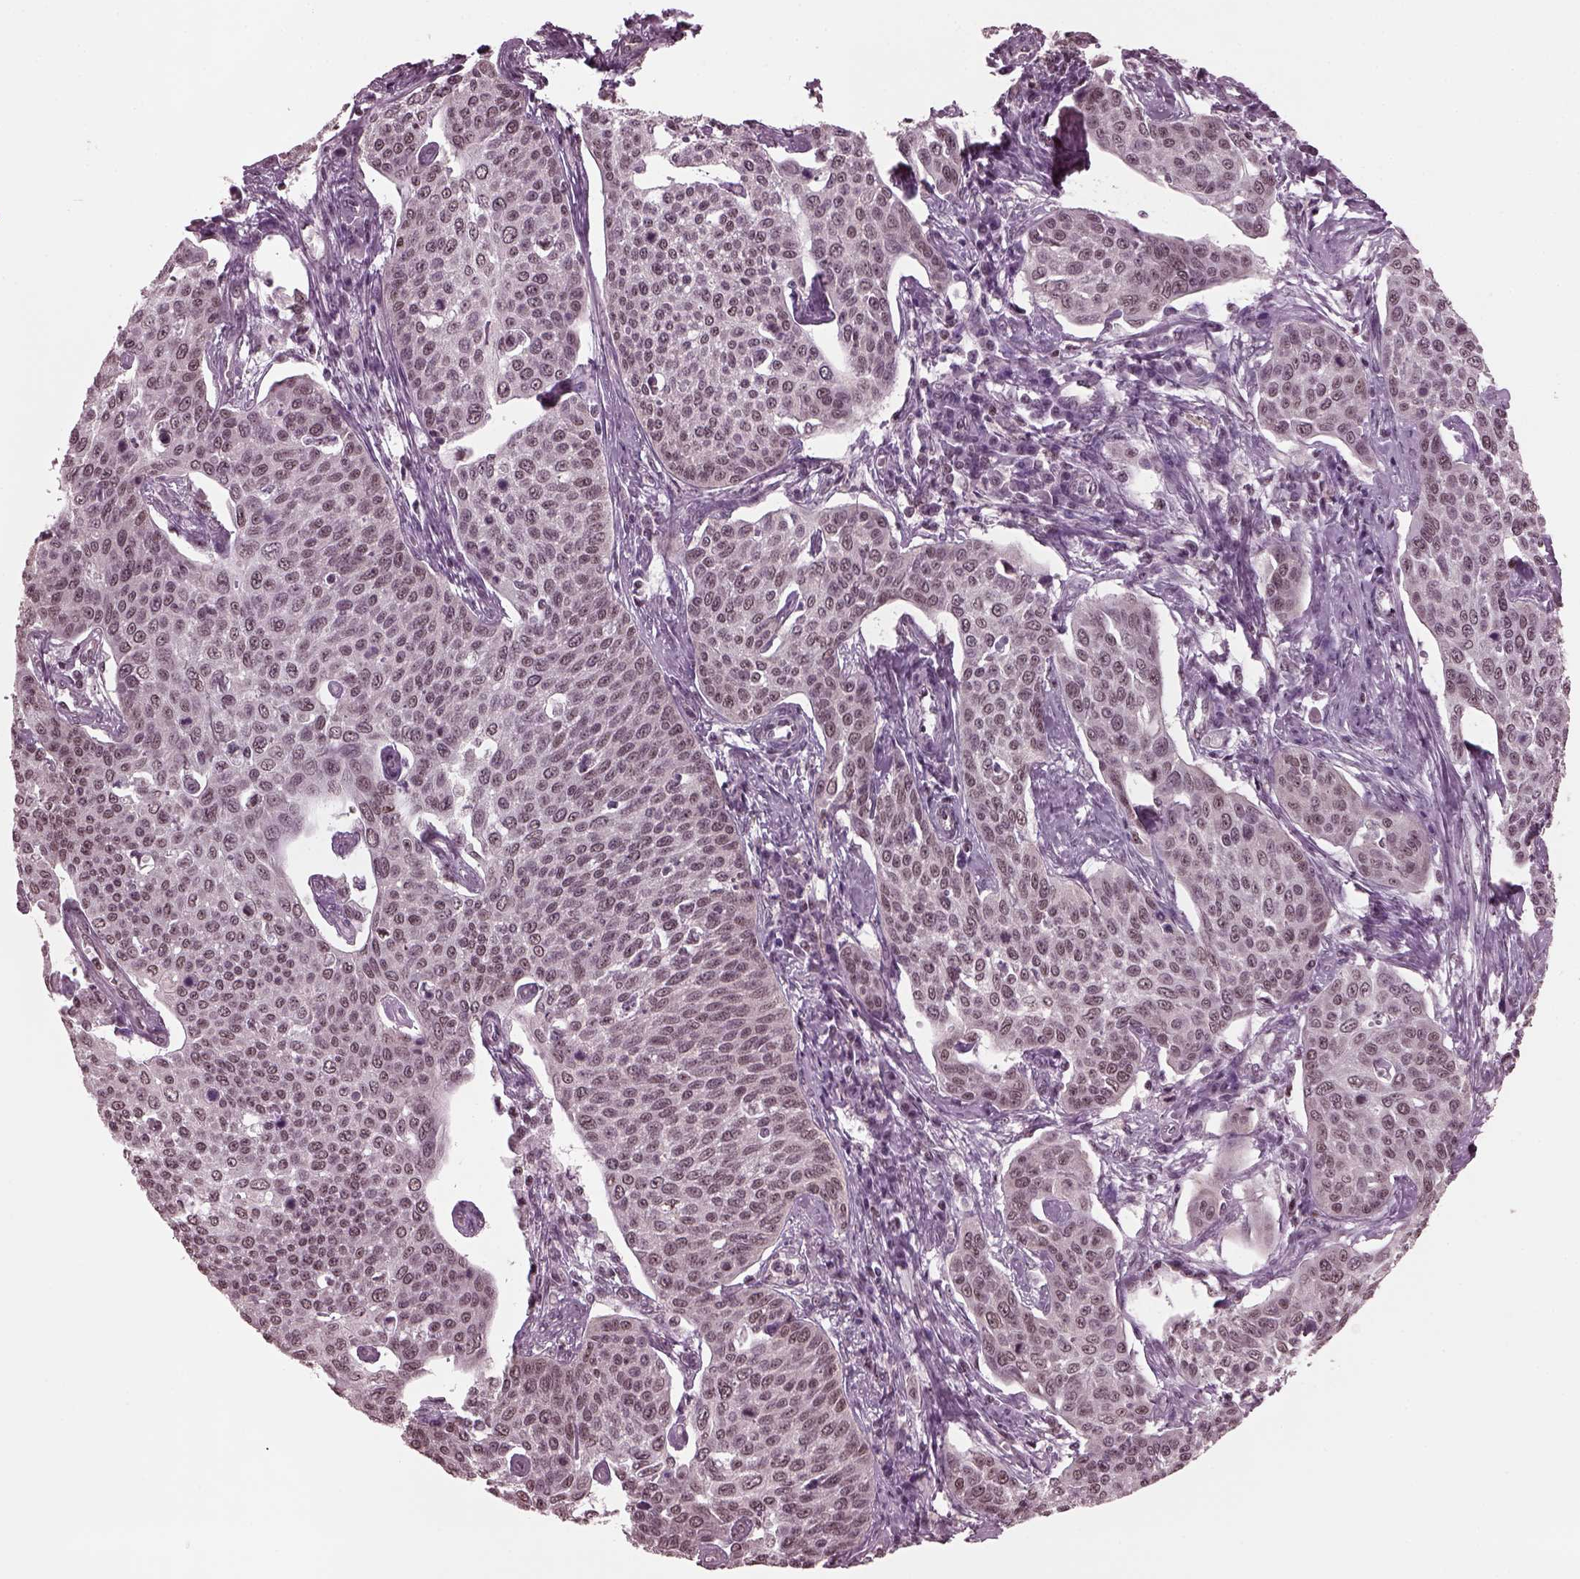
{"staining": {"intensity": "negative", "quantity": "none", "location": "none"}, "tissue": "cervical cancer", "cell_type": "Tumor cells", "image_type": "cancer", "snomed": [{"axis": "morphology", "description": "Squamous cell carcinoma, NOS"}, {"axis": "topography", "description": "Cervix"}], "caption": "A high-resolution photomicrograph shows immunohistochemistry (IHC) staining of cervical cancer (squamous cell carcinoma), which shows no significant expression in tumor cells.", "gene": "RUVBL2", "patient": {"sex": "female", "age": 34}}